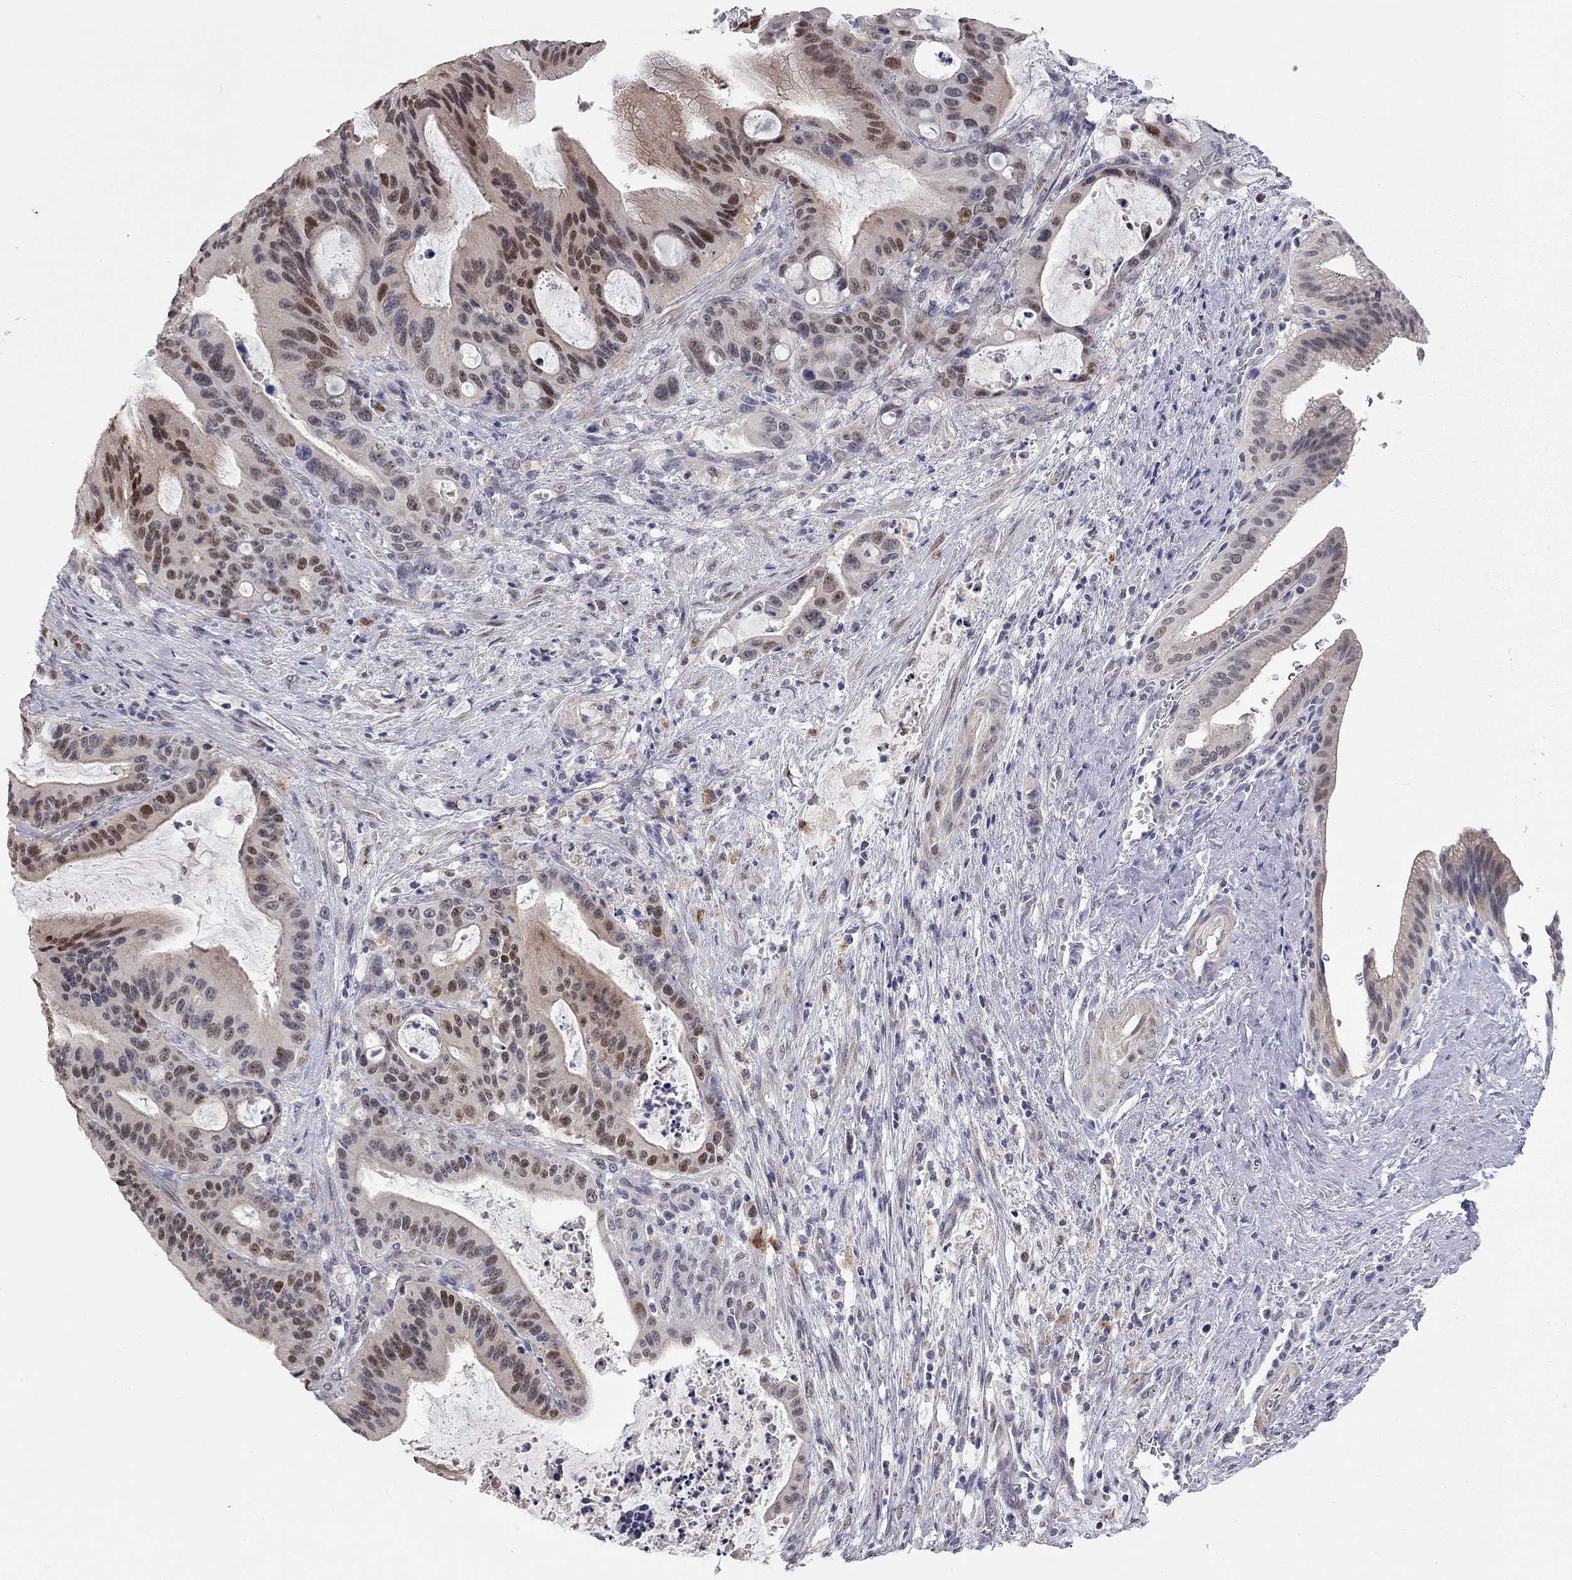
{"staining": {"intensity": "strong", "quantity": "25%-75%", "location": "nuclear"}, "tissue": "liver cancer", "cell_type": "Tumor cells", "image_type": "cancer", "snomed": [{"axis": "morphology", "description": "Cholangiocarcinoma"}, {"axis": "topography", "description": "Liver"}], "caption": "The photomicrograph reveals staining of cholangiocarcinoma (liver), revealing strong nuclear protein positivity (brown color) within tumor cells. Immunohistochemistry stains the protein of interest in brown and the nuclei are stained blue.", "gene": "PAPSS2", "patient": {"sex": "female", "age": 73}}